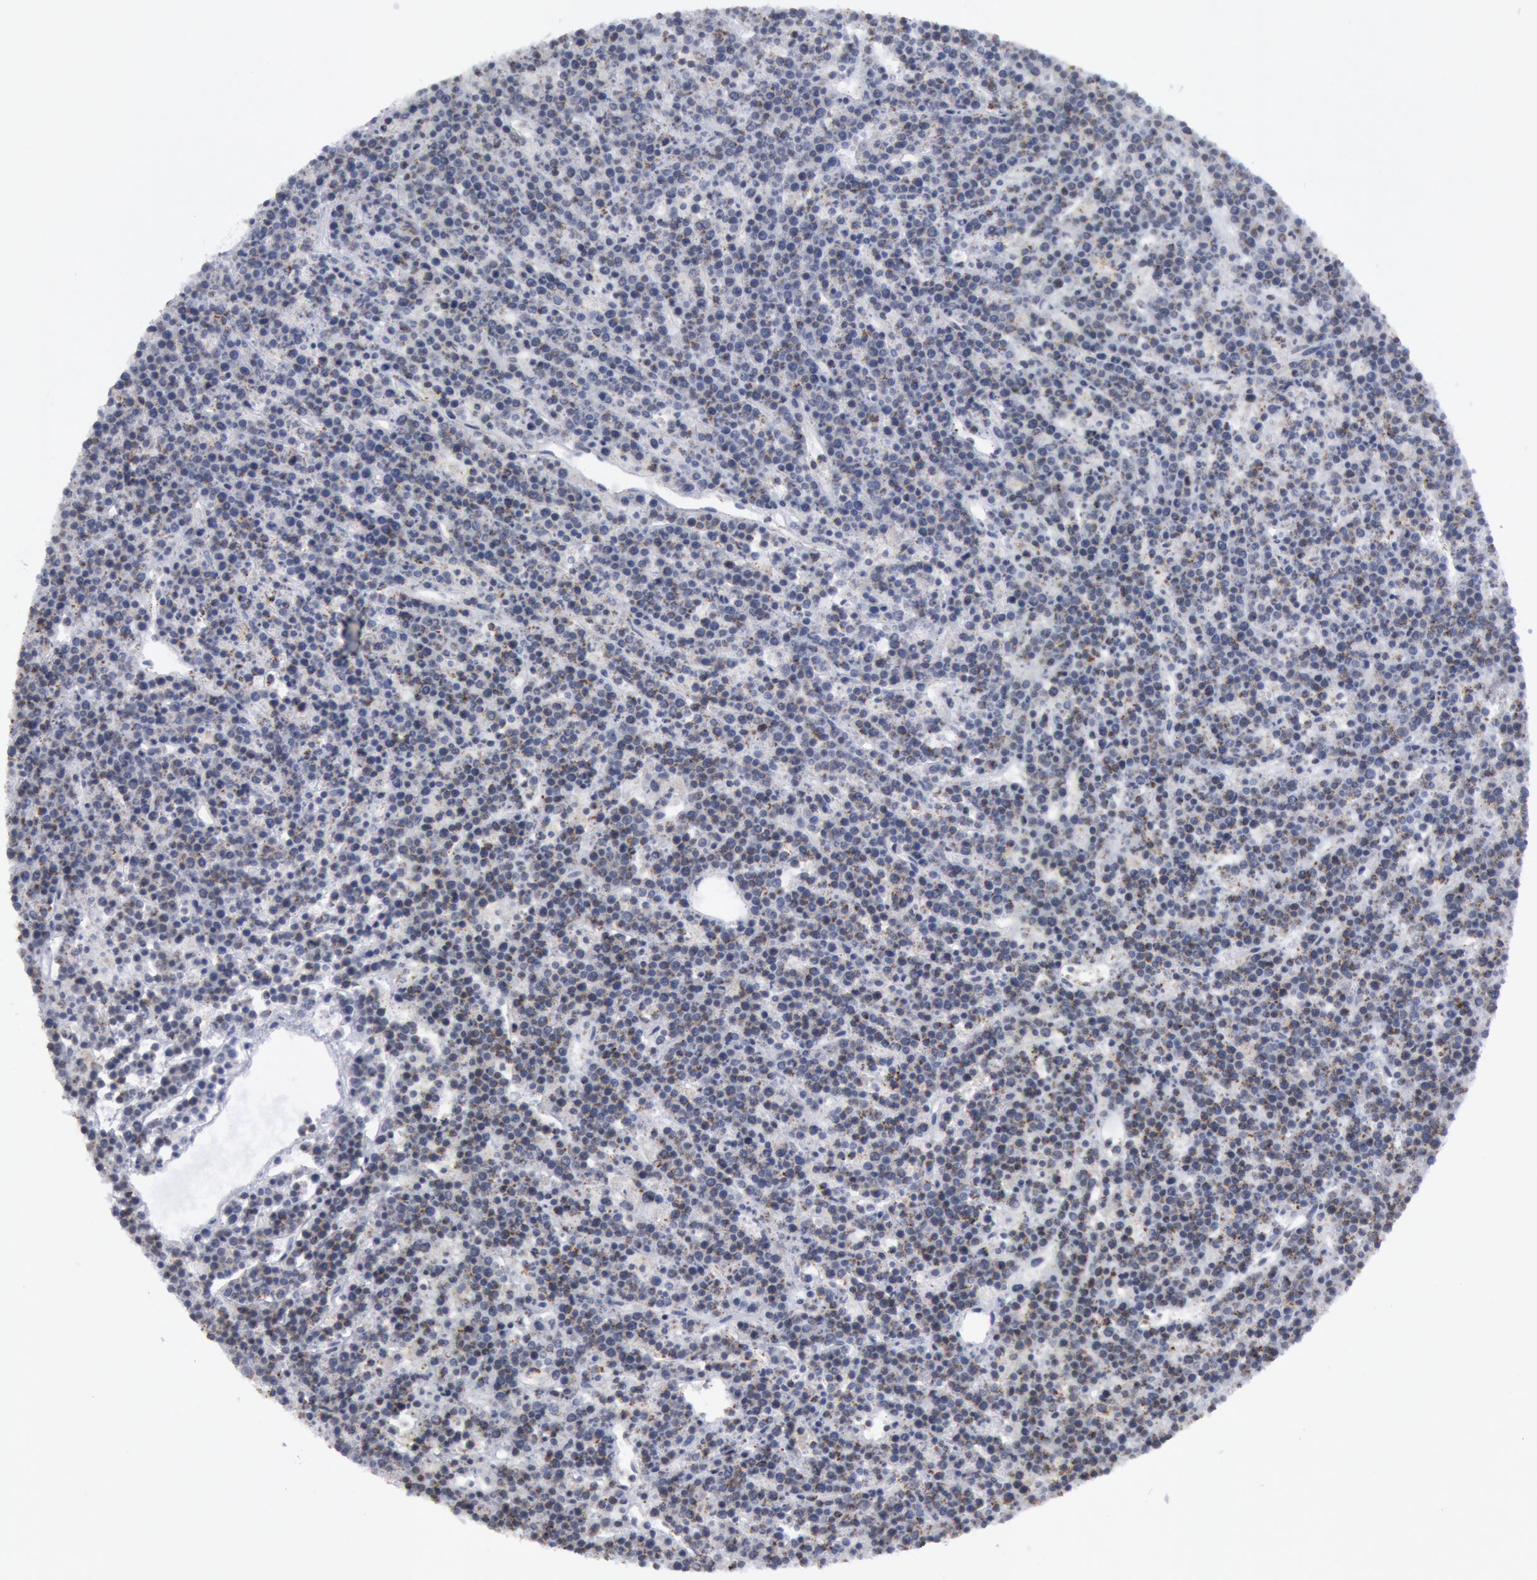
{"staining": {"intensity": "moderate", "quantity": "<25%", "location": "cytoplasmic/membranous"}, "tissue": "lymphoma", "cell_type": "Tumor cells", "image_type": "cancer", "snomed": [{"axis": "morphology", "description": "Malignant lymphoma, non-Hodgkin's type, High grade"}, {"axis": "topography", "description": "Ovary"}], "caption": "Malignant lymphoma, non-Hodgkin's type (high-grade) stained with a brown dye exhibits moderate cytoplasmic/membranous positive positivity in approximately <25% of tumor cells.", "gene": "CASP9", "patient": {"sex": "female", "age": 56}}